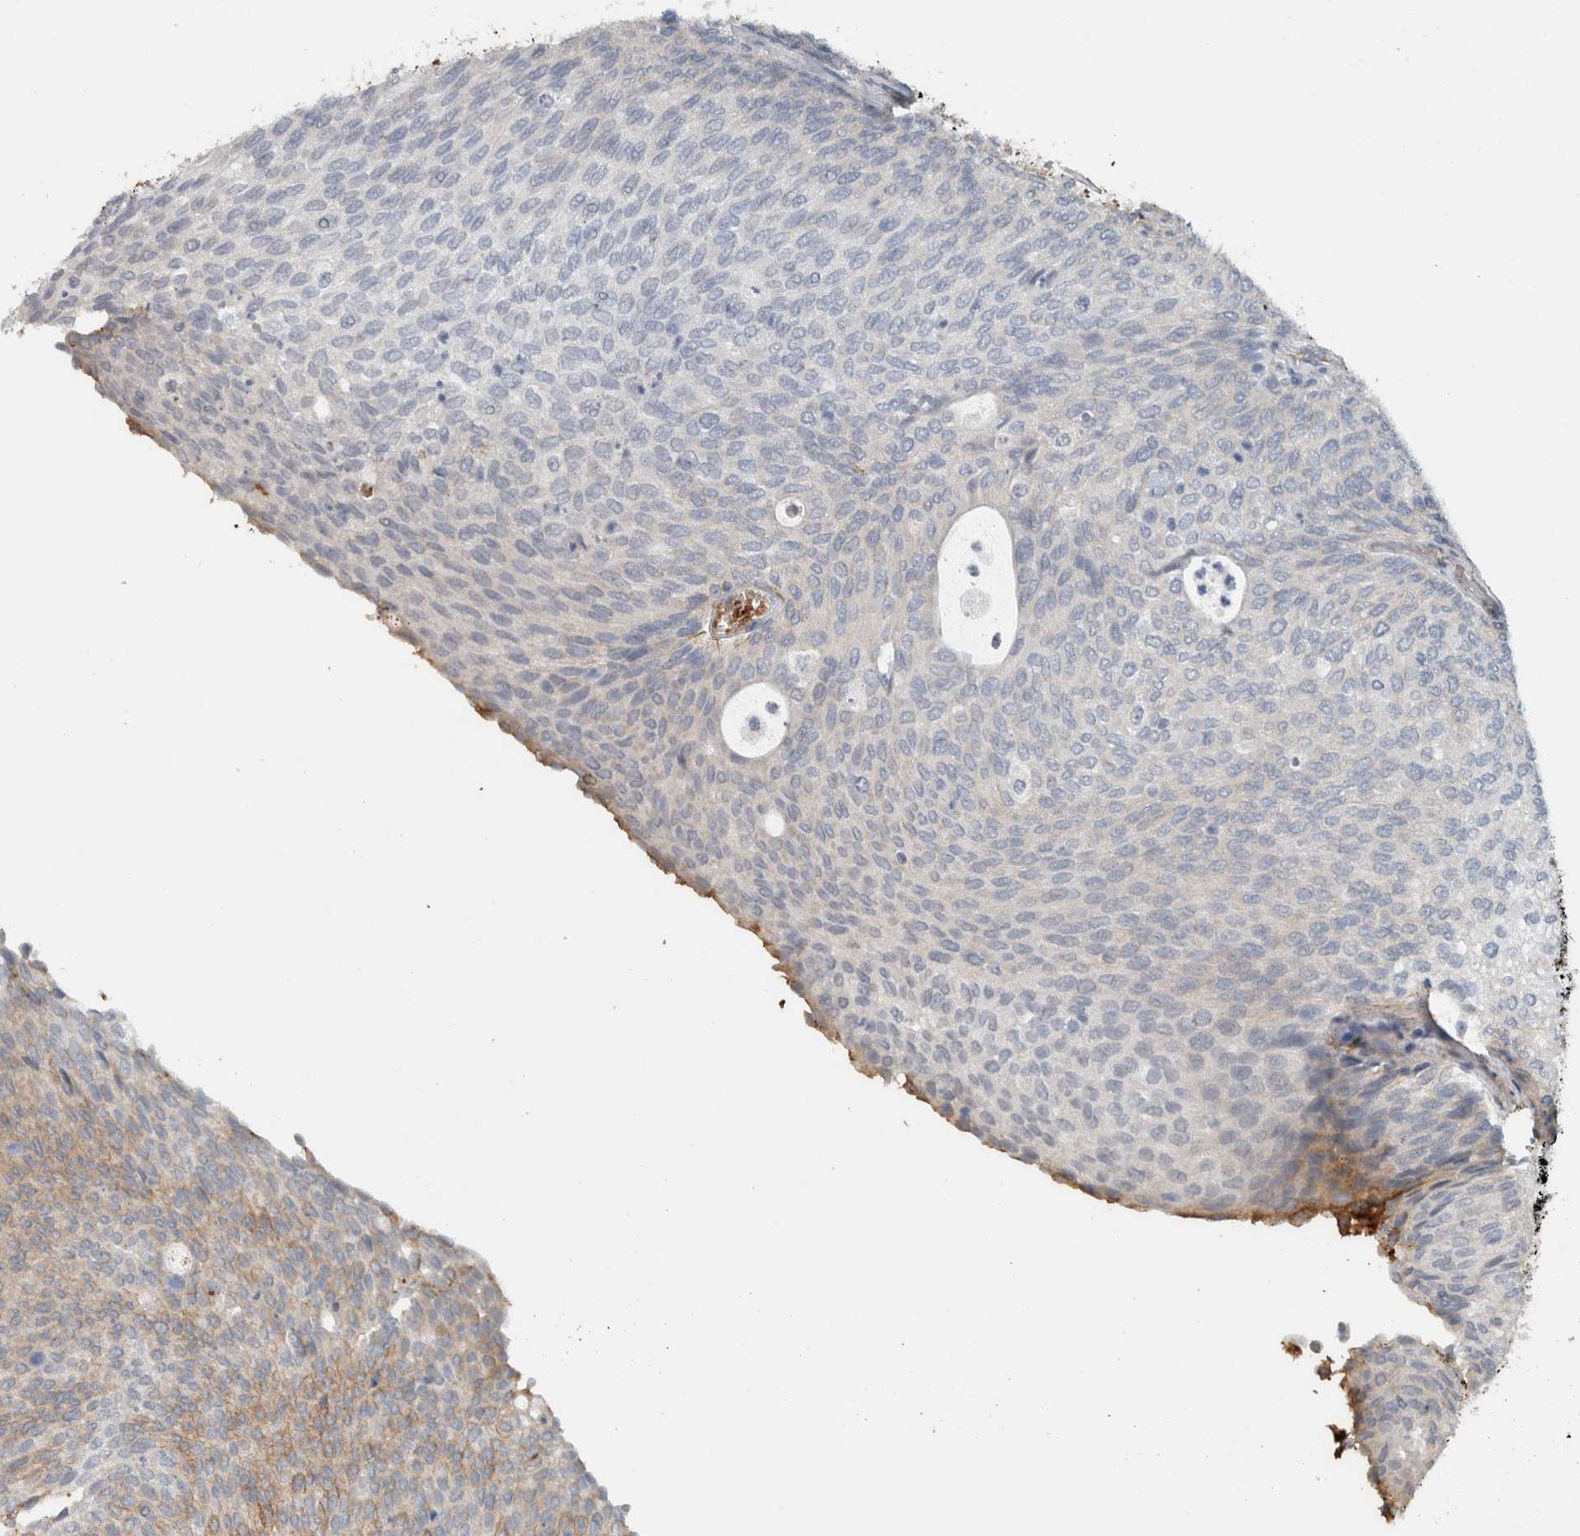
{"staining": {"intensity": "moderate", "quantity": "<25%", "location": "cytoplasmic/membranous"}, "tissue": "urothelial cancer", "cell_type": "Tumor cells", "image_type": "cancer", "snomed": [{"axis": "morphology", "description": "Urothelial carcinoma, Low grade"}, {"axis": "topography", "description": "Urinary bladder"}], "caption": "About <25% of tumor cells in urothelial cancer show moderate cytoplasmic/membranous protein expression as visualized by brown immunohistochemical staining.", "gene": "FN1", "patient": {"sex": "female", "age": 79}}